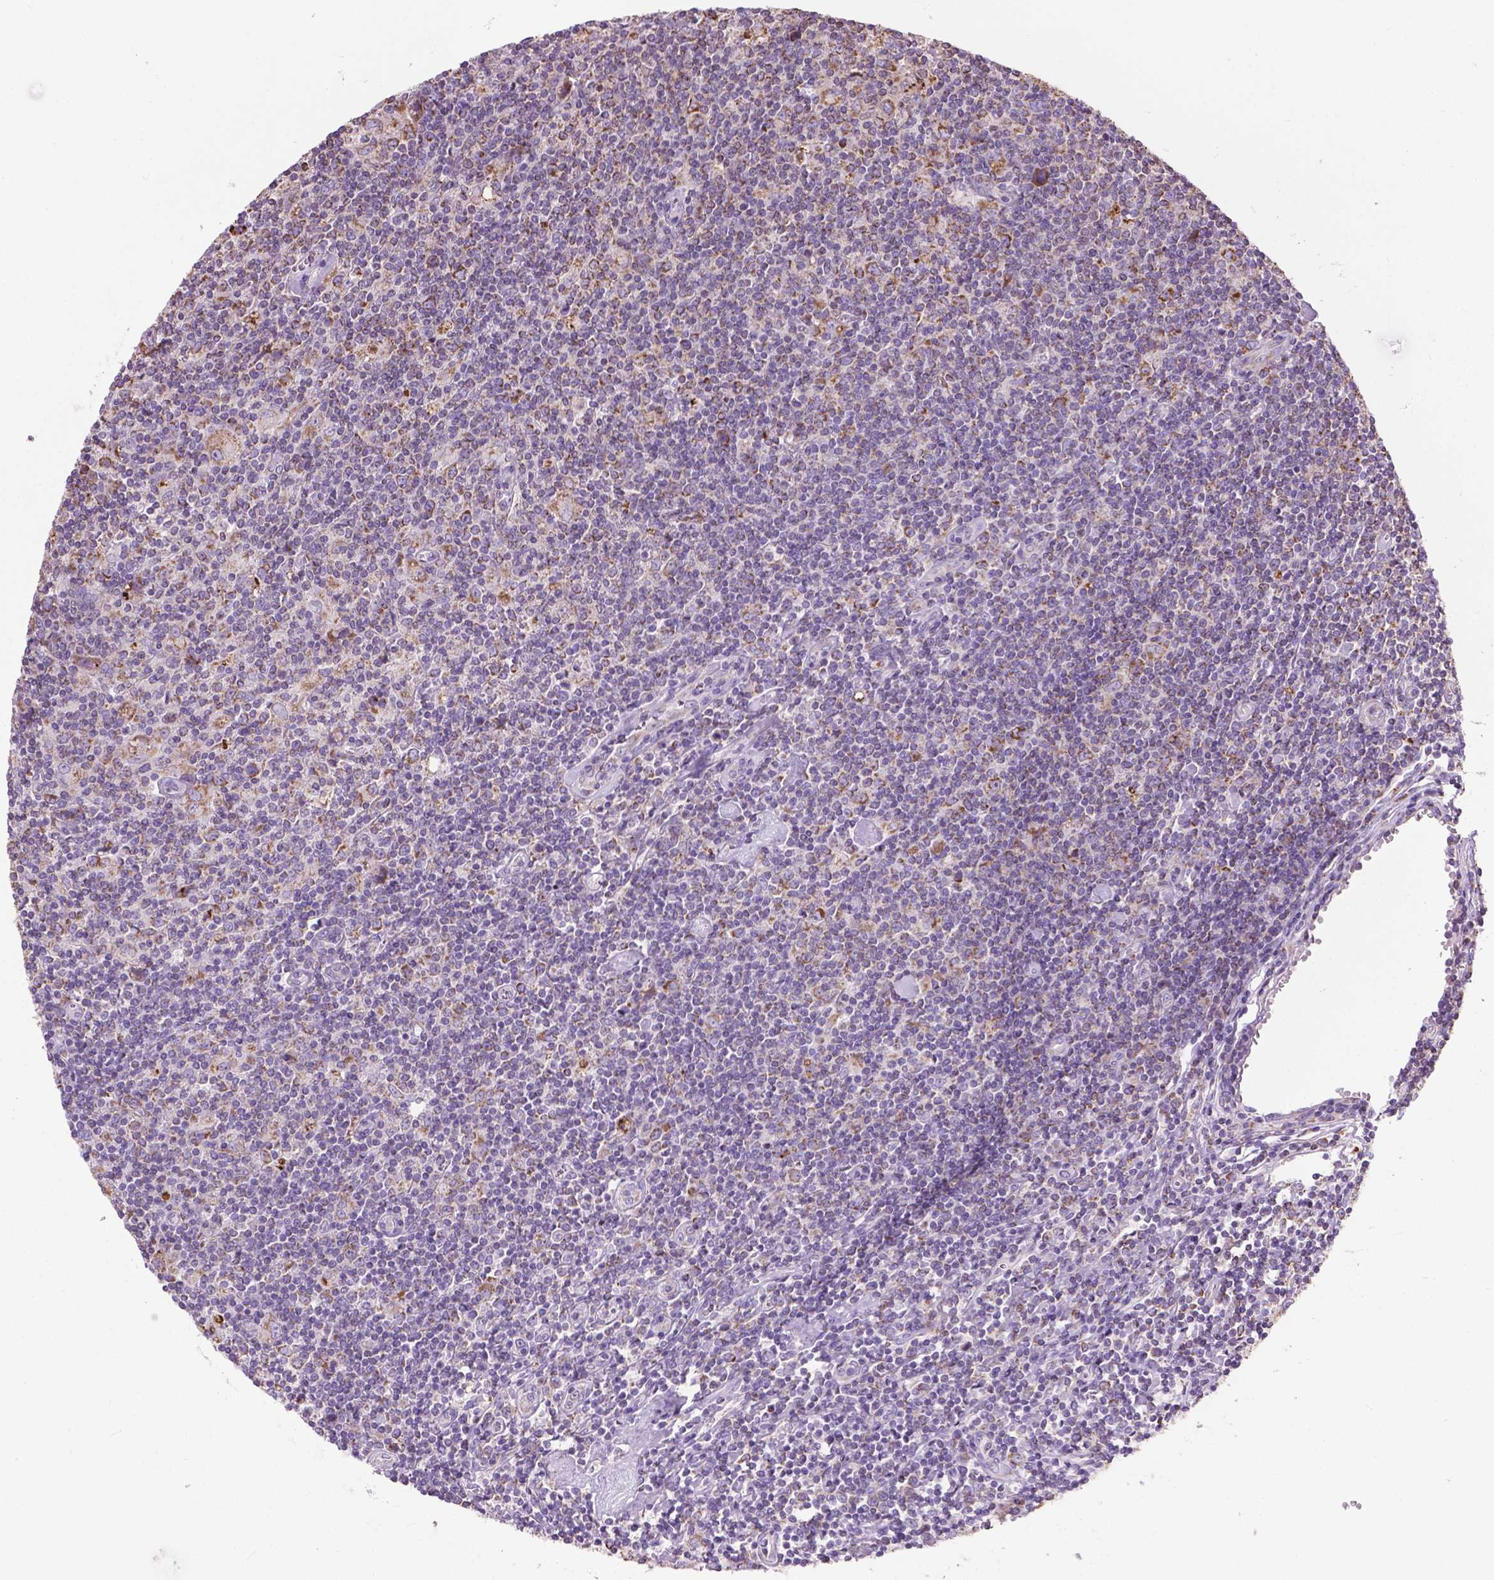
{"staining": {"intensity": "moderate", "quantity": ">75%", "location": "cytoplasmic/membranous"}, "tissue": "lymphoma", "cell_type": "Tumor cells", "image_type": "cancer", "snomed": [{"axis": "morphology", "description": "Hodgkin's disease, NOS"}, {"axis": "topography", "description": "Lymph node"}], "caption": "This photomicrograph exhibits Hodgkin's disease stained with IHC to label a protein in brown. The cytoplasmic/membranous of tumor cells show moderate positivity for the protein. Nuclei are counter-stained blue.", "gene": "VDAC1", "patient": {"sex": "male", "age": 40}}